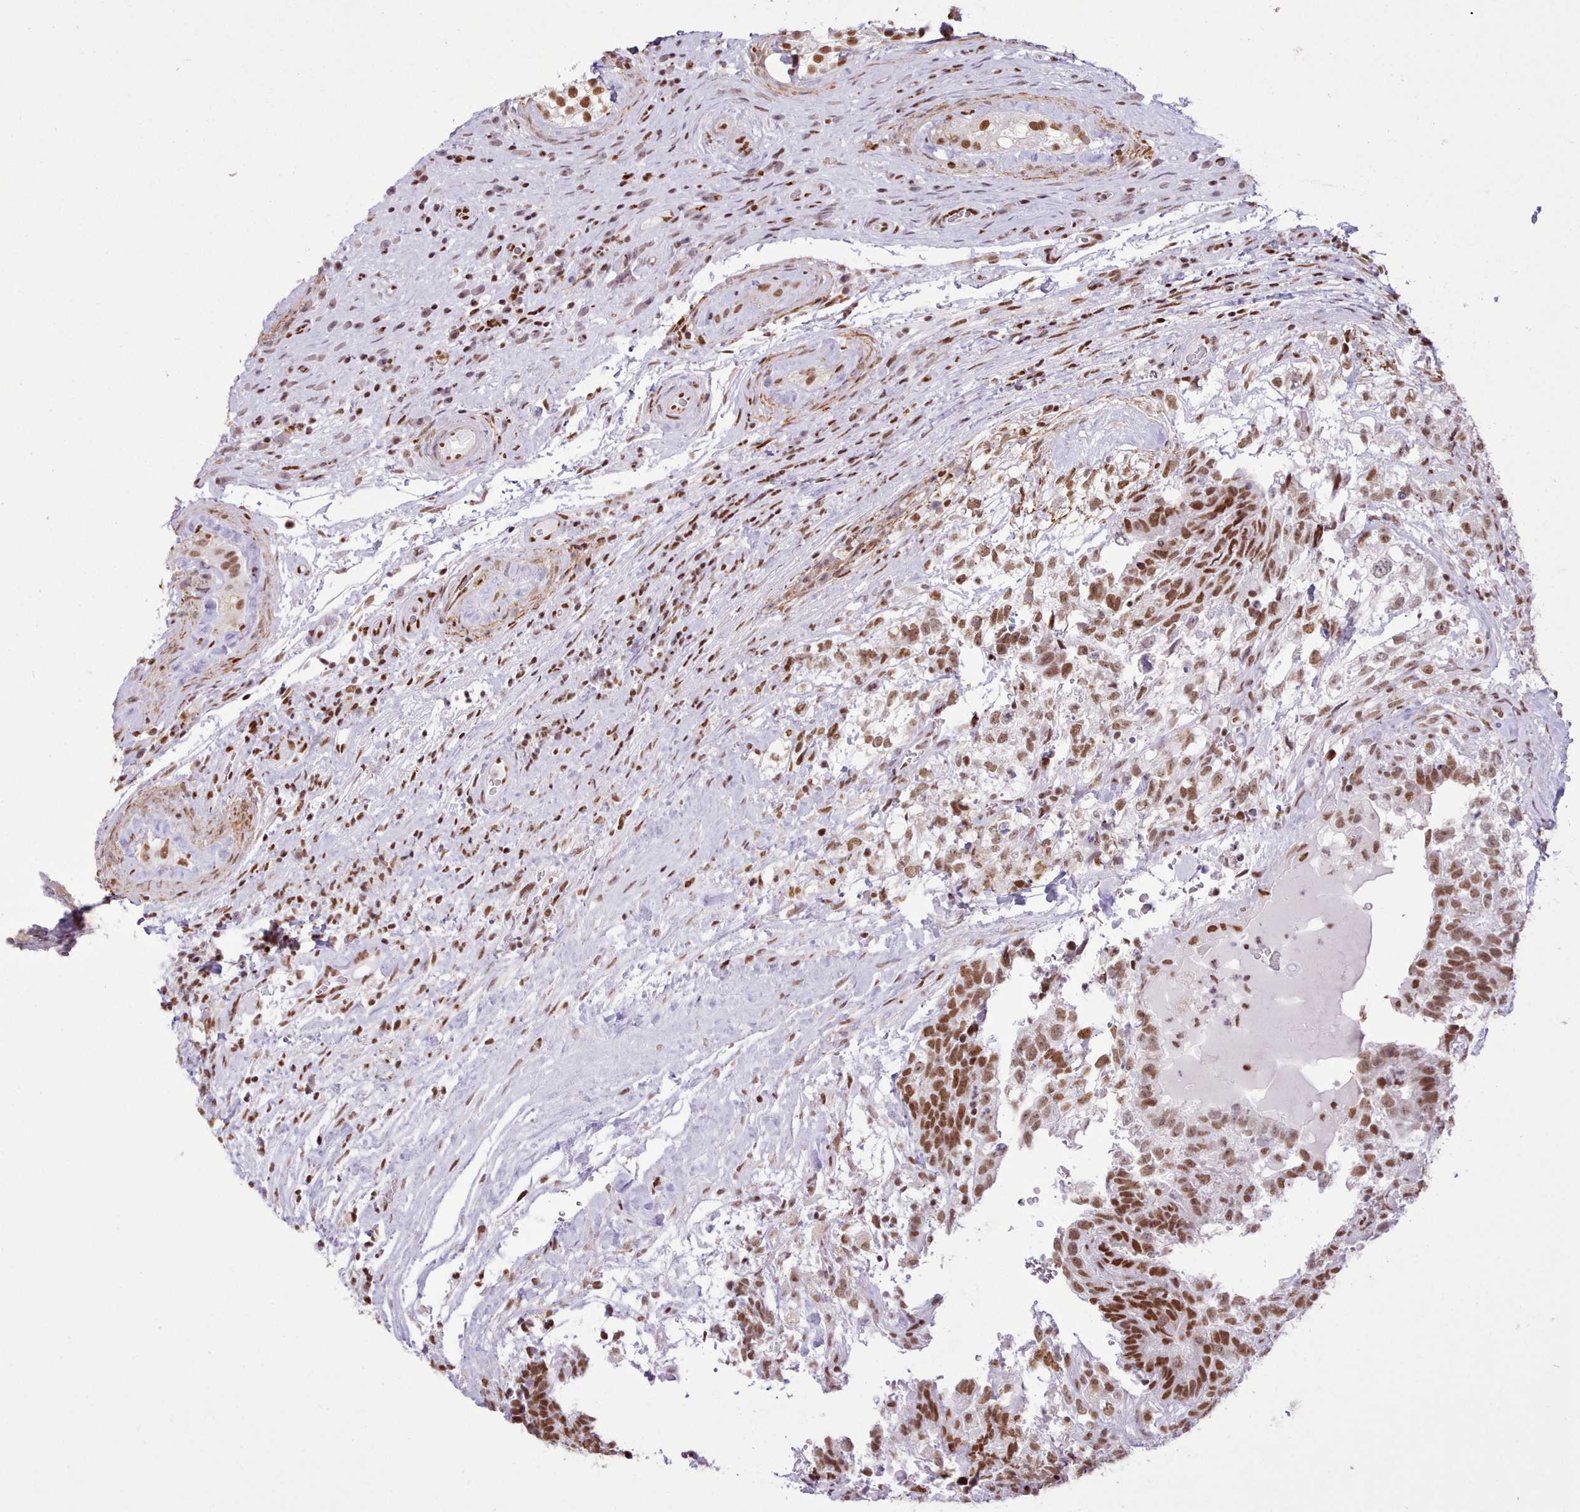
{"staining": {"intensity": "strong", "quantity": ">75%", "location": "nuclear"}, "tissue": "testis cancer", "cell_type": "Tumor cells", "image_type": "cancer", "snomed": [{"axis": "morphology", "description": "Seminoma, NOS"}, {"axis": "morphology", "description": "Carcinoma, Embryonal, NOS"}, {"axis": "topography", "description": "Testis"}], "caption": "The photomicrograph reveals immunohistochemical staining of seminoma (testis). There is strong nuclear staining is appreciated in about >75% of tumor cells. The protein is shown in brown color, while the nuclei are stained blue.", "gene": "TAF15", "patient": {"sex": "male", "age": 41}}